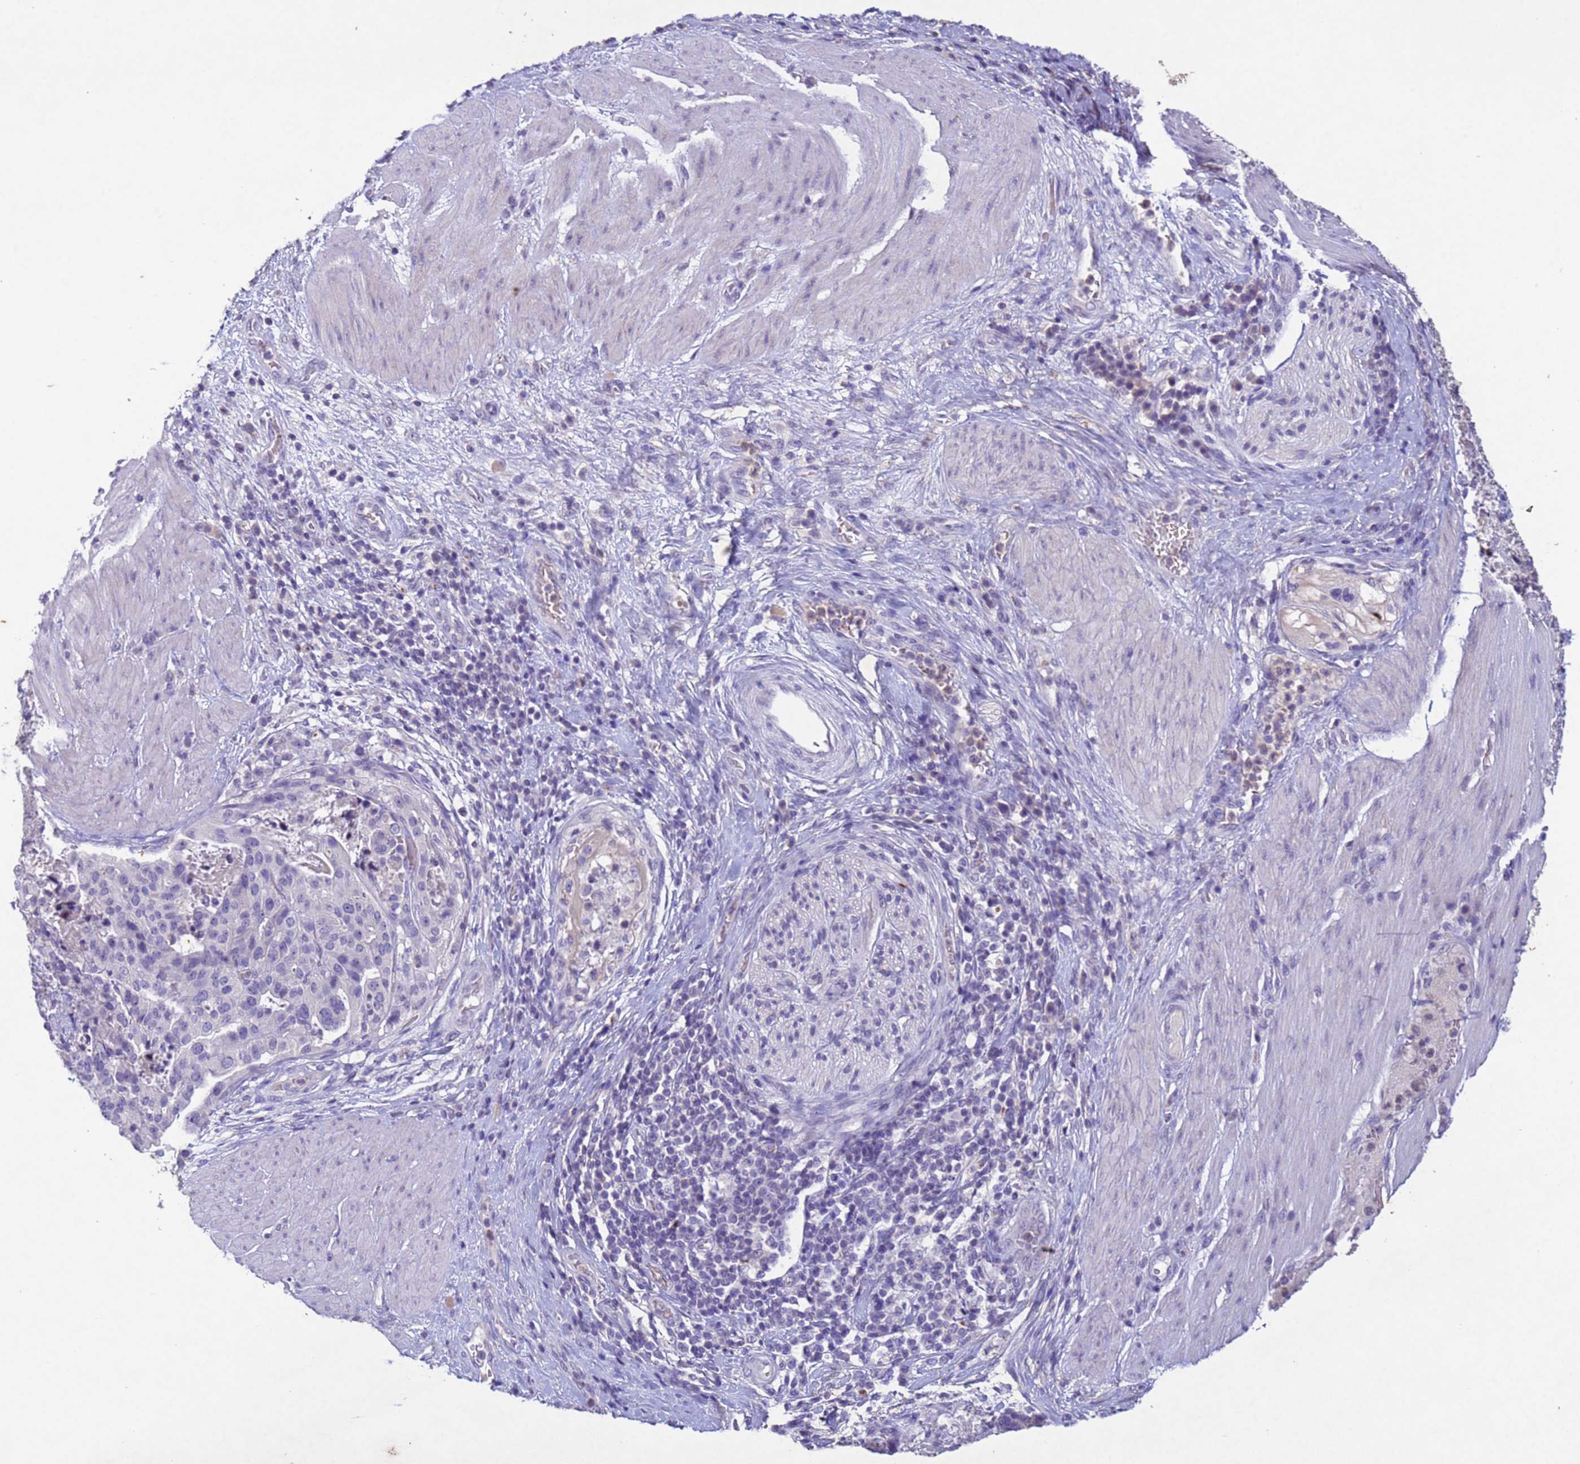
{"staining": {"intensity": "negative", "quantity": "none", "location": "none"}, "tissue": "stomach cancer", "cell_type": "Tumor cells", "image_type": "cancer", "snomed": [{"axis": "morphology", "description": "Adenocarcinoma, NOS"}, {"axis": "topography", "description": "Stomach"}], "caption": "Protein analysis of stomach adenocarcinoma displays no significant positivity in tumor cells. Nuclei are stained in blue.", "gene": "NLRP11", "patient": {"sex": "male", "age": 48}}